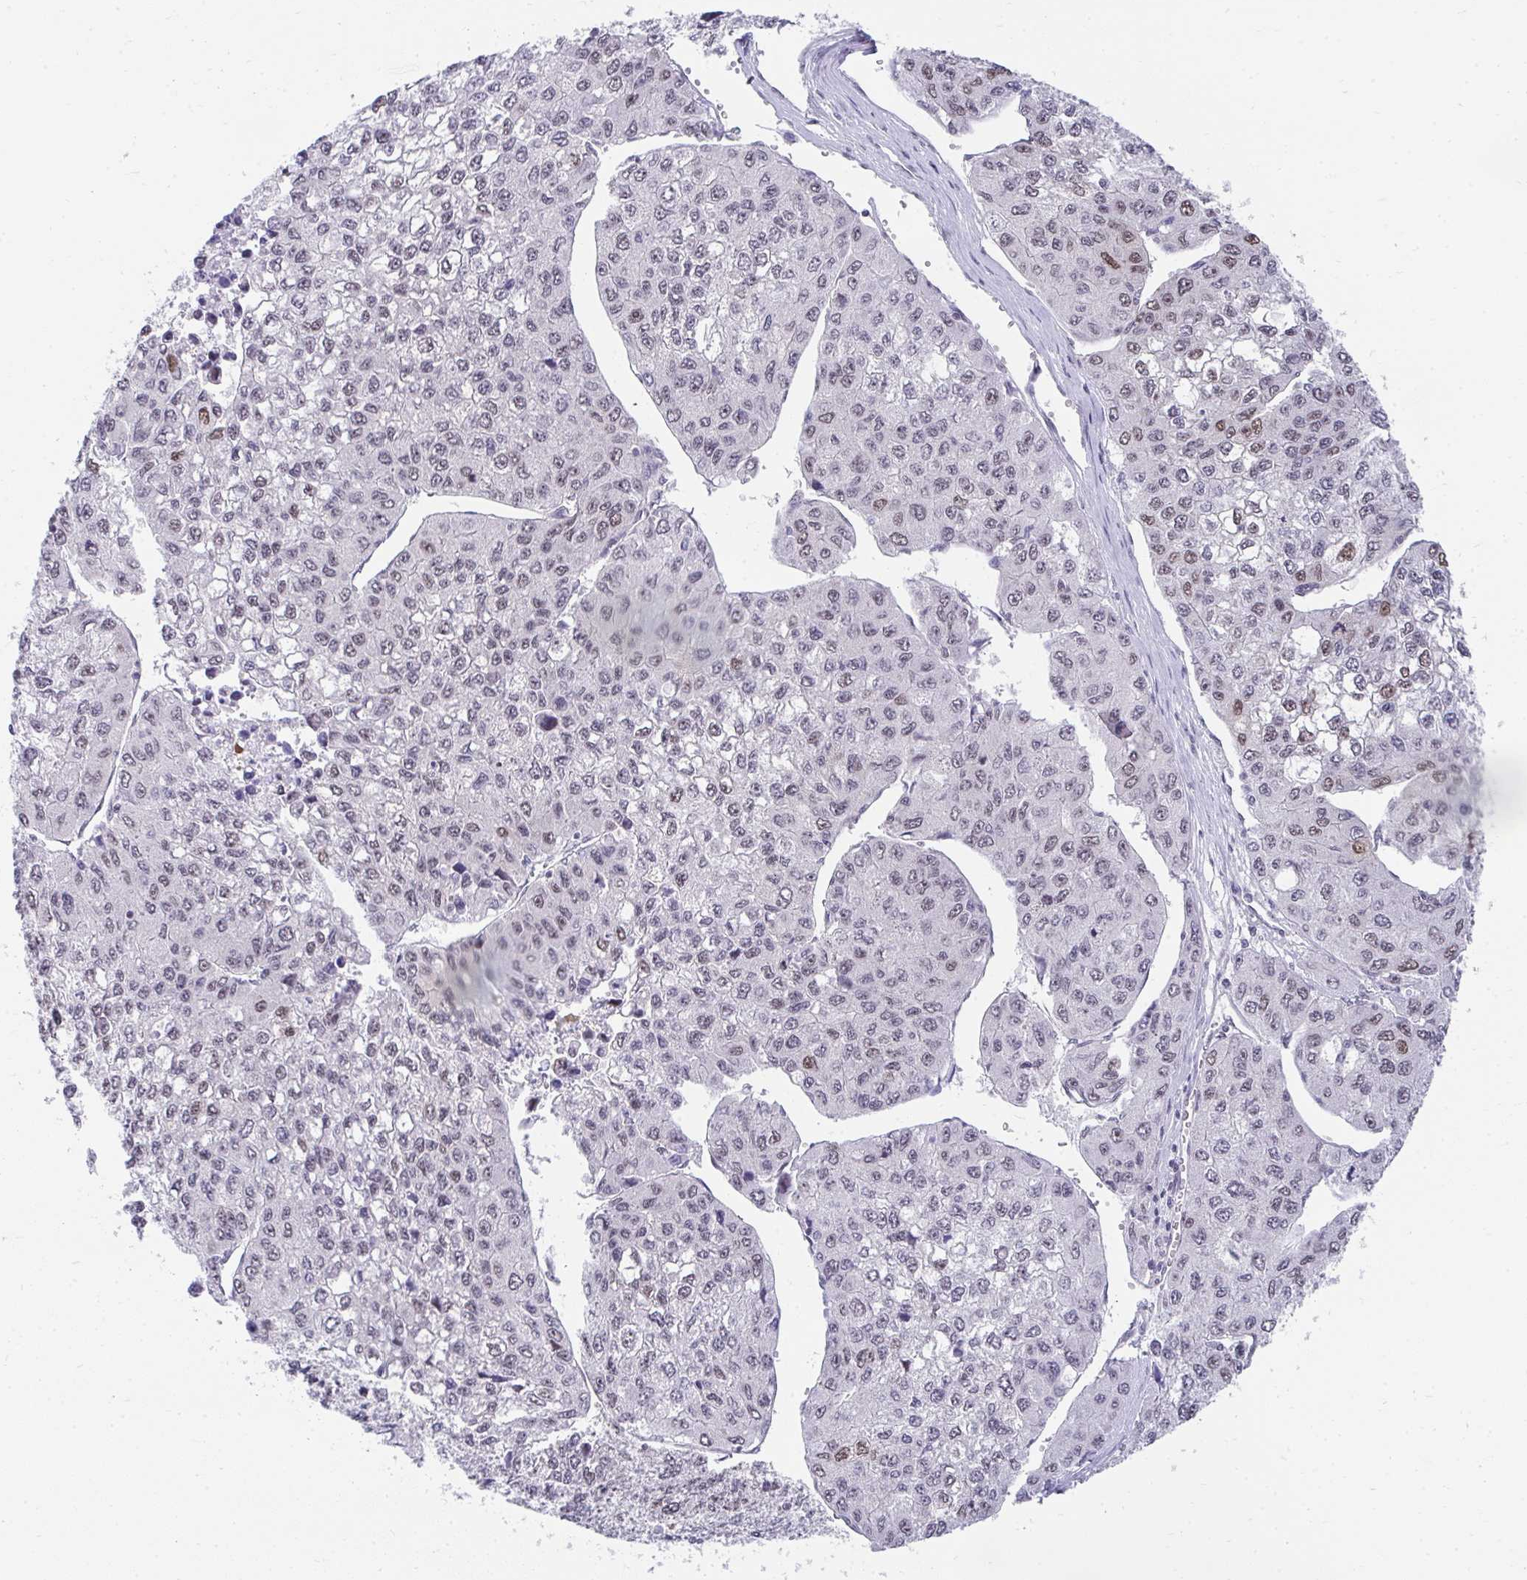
{"staining": {"intensity": "weak", "quantity": "<25%", "location": "nuclear"}, "tissue": "liver cancer", "cell_type": "Tumor cells", "image_type": "cancer", "snomed": [{"axis": "morphology", "description": "Carcinoma, Hepatocellular, NOS"}, {"axis": "topography", "description": "Liver"}], "caption": "The image displays no significant staining in tumor cells of liver hepatocellular carcinoma.", "gene": "HIRA", "patient": {"sex": "female", "age": 66}}